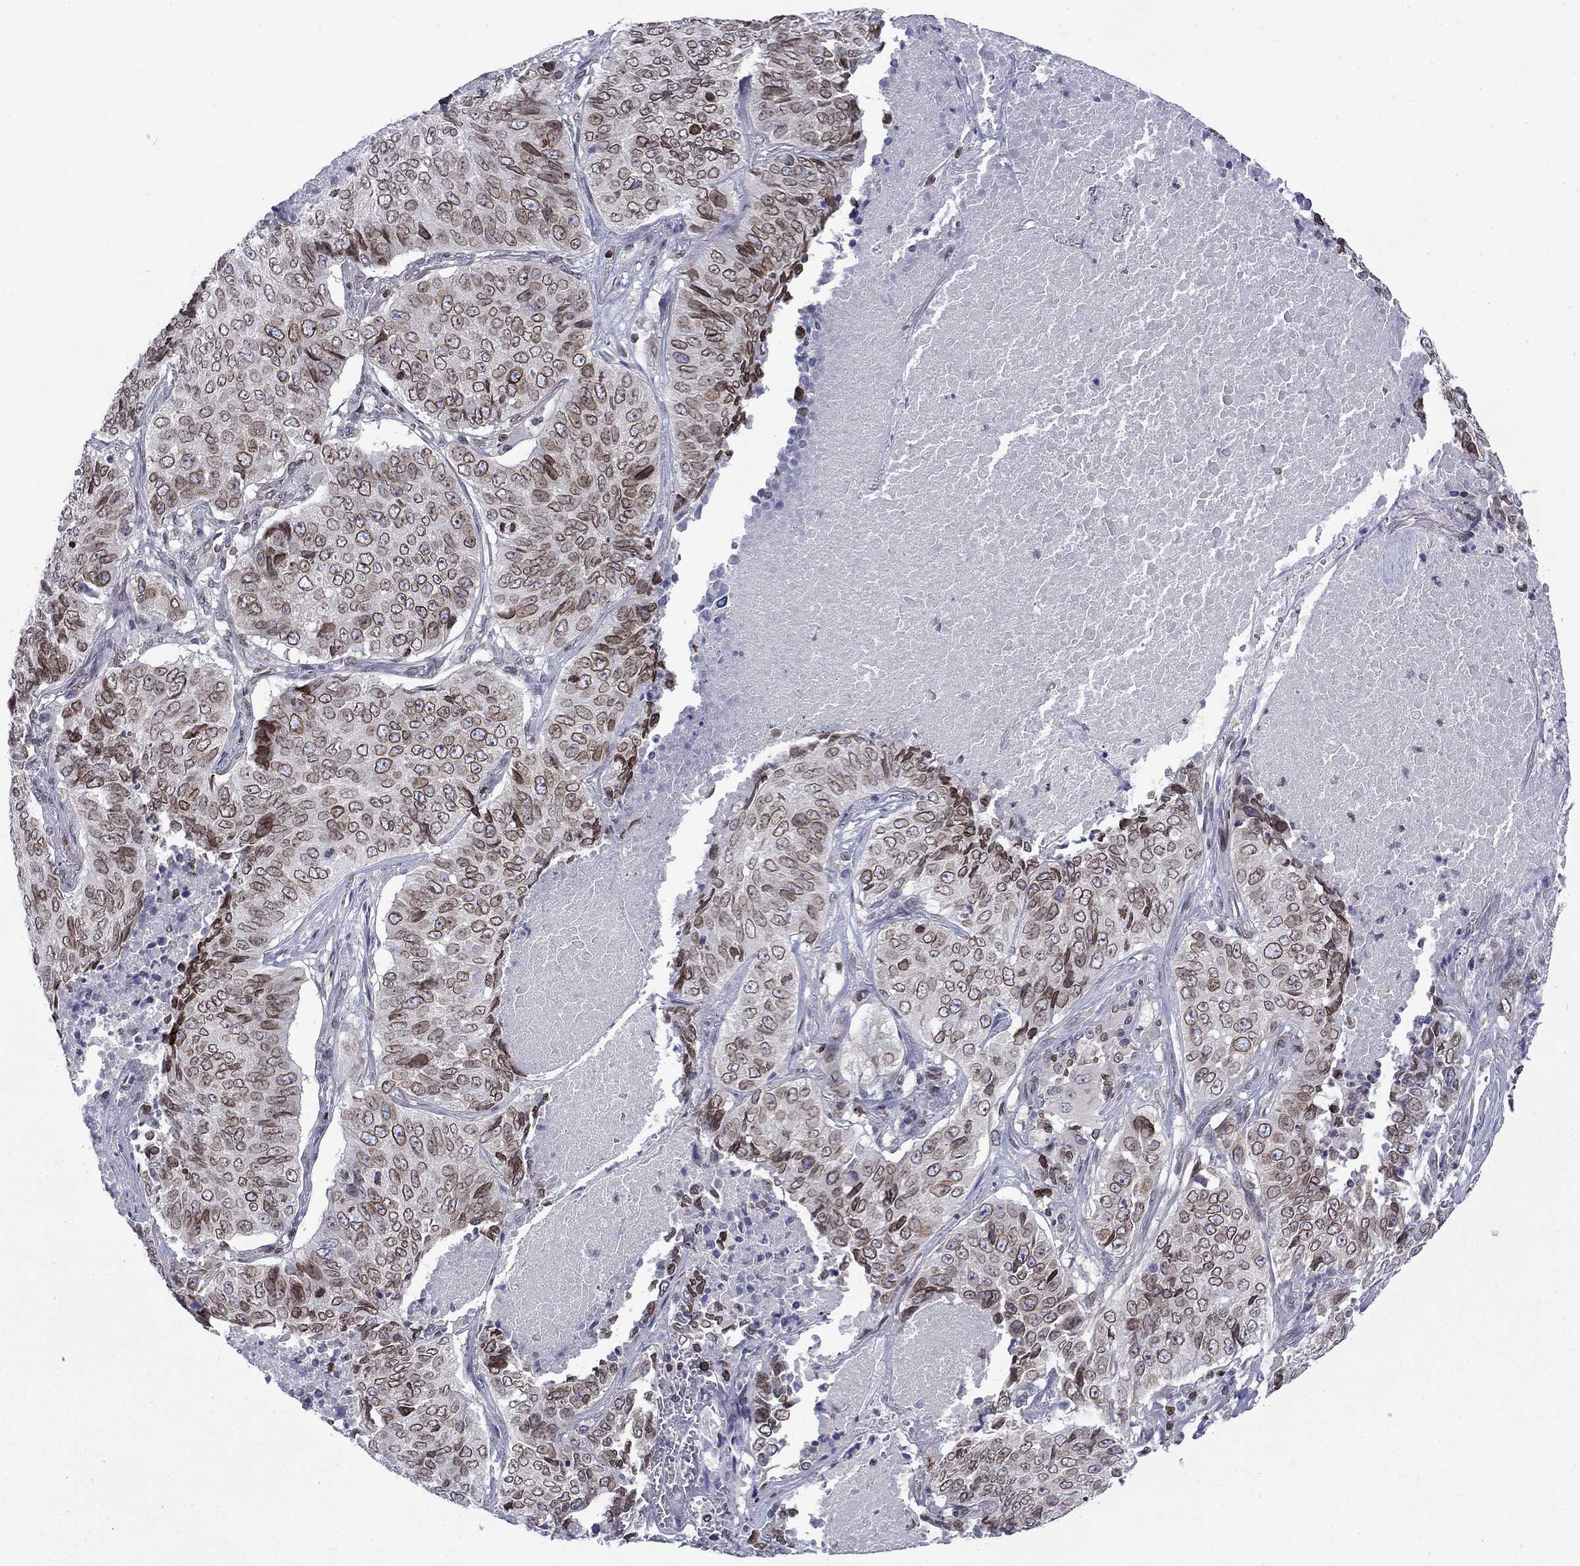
{"staining": {"intensity": "strong", "quantity": "25%-75%", "location": "cytoplasmic/membranous,nuclear"}, "tissue": "lung cancer", "cell_type": "Tumor cells", "image_type": "cancer", "snomed": [{"axis": "morphology", "description": "Normal tissue, NOS"}, {"axis": "morphology", "description": "Squamous cell carcinoma, NOS"}, {"axis": "topography", "description": "Bronchus"}, {"axis": "topography", "description": "Lung"}], "caption": "Protein expression analysis of human lung squamous cell carcinoma reveals strong cytoplasmic/membranous and nuclear positivity in approximately 25%-75% of tumor cells.", "gene": "SLA", "patient": {"sex": "male", "age": 64}}